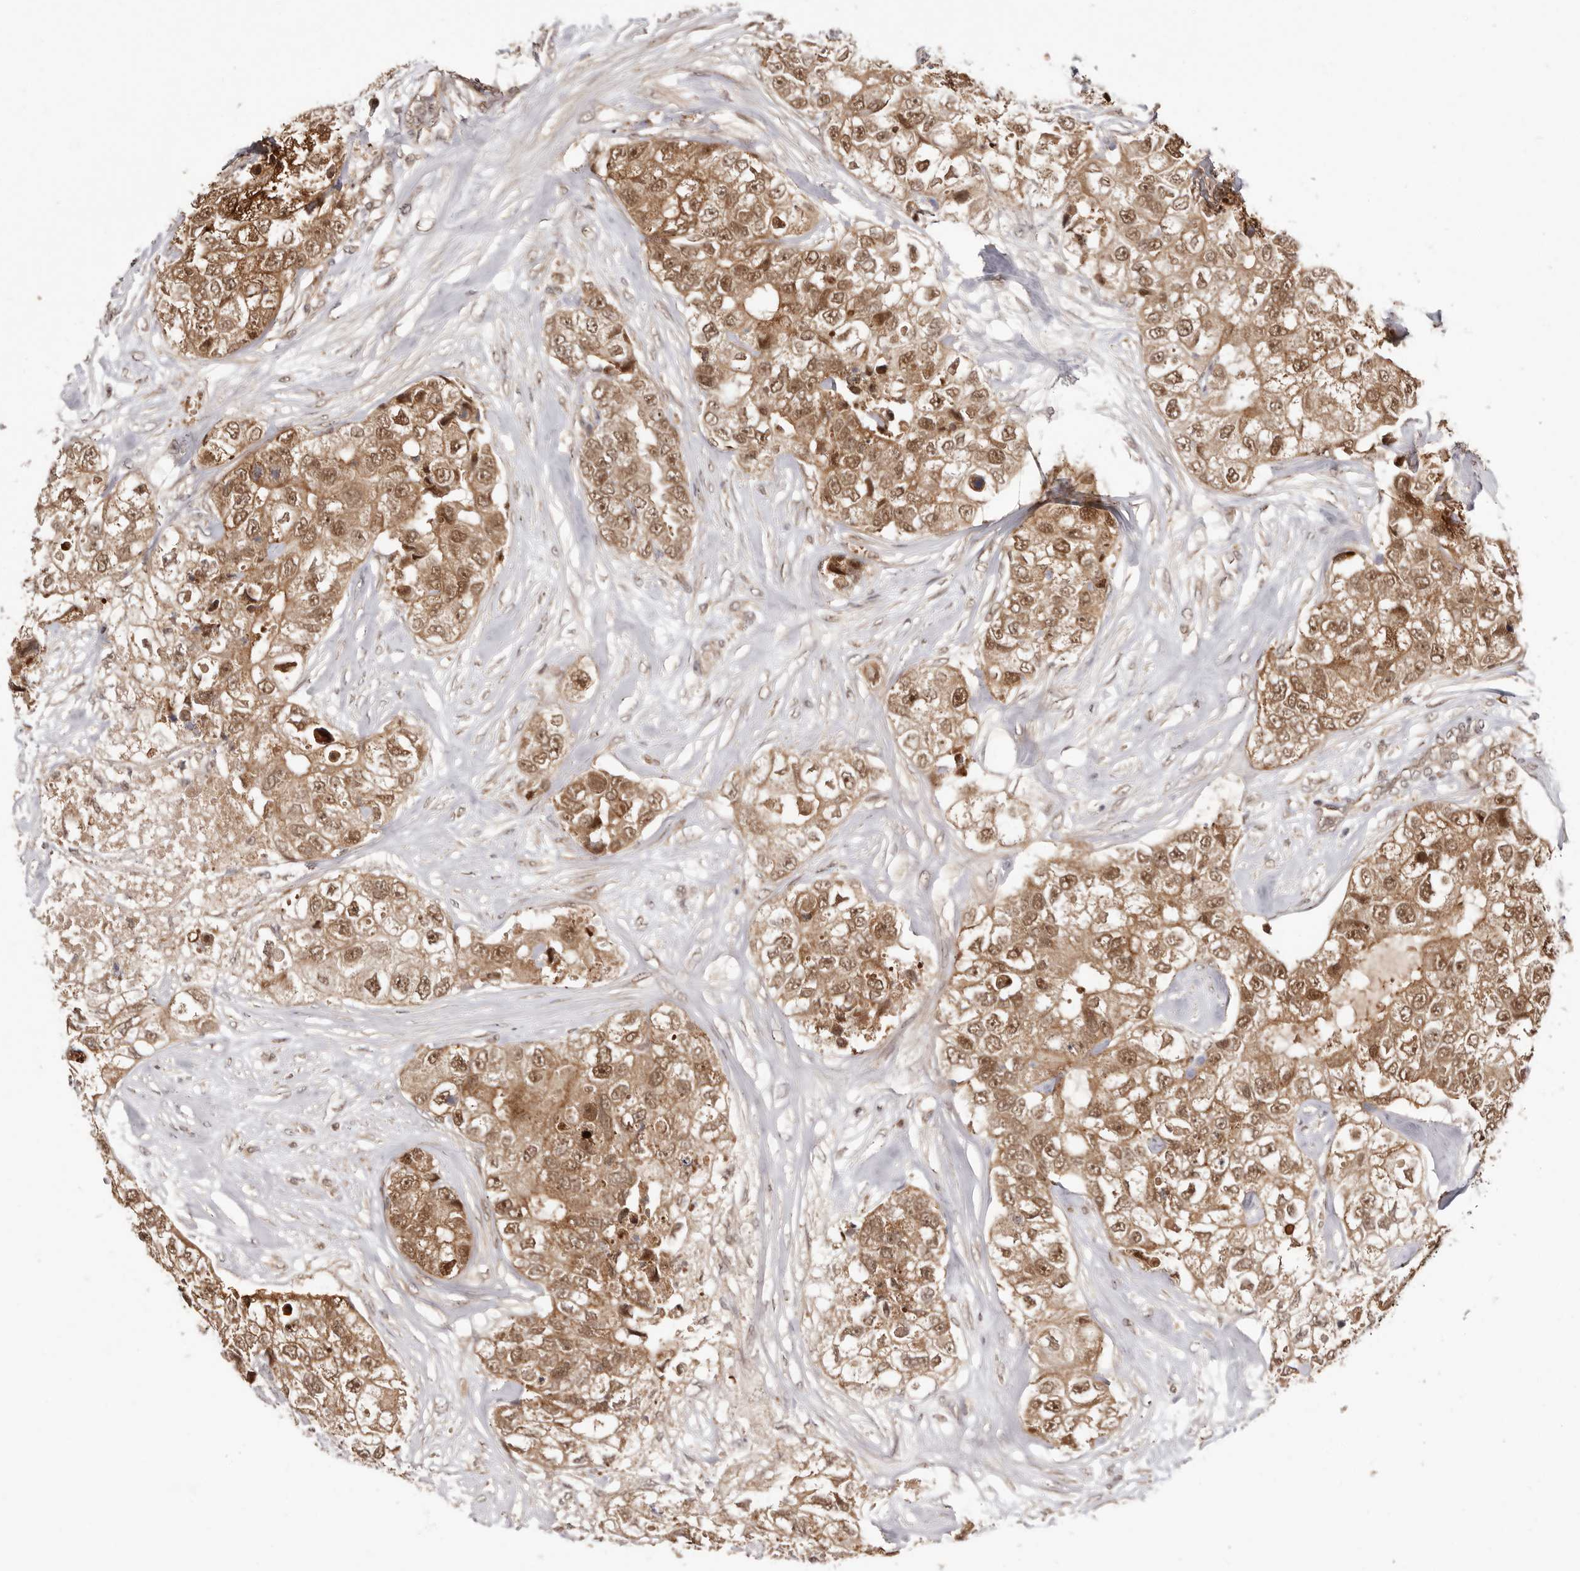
{"staining": {"intensity": "moderate", "quantity": ">75%", "location": "cytoplasmic/membranous,nuclear"}, "tissue": "breast cancer", "cell_type": "Tumor cells", "image_type": "cancer", "snomed": [{"axis": "morphology", "description": "Duct carcinoma"}, {"axis": "topography", "description": "Breast"}], "caption": "Immunohistochemical staining of breast cancer displays medium levels of moderate cytoplasmic/membranous and nuclear protein positivity in approximately >75% of tumor cells.", "gene": "MED8", "patient": {"sex": "female", "age": 62}}